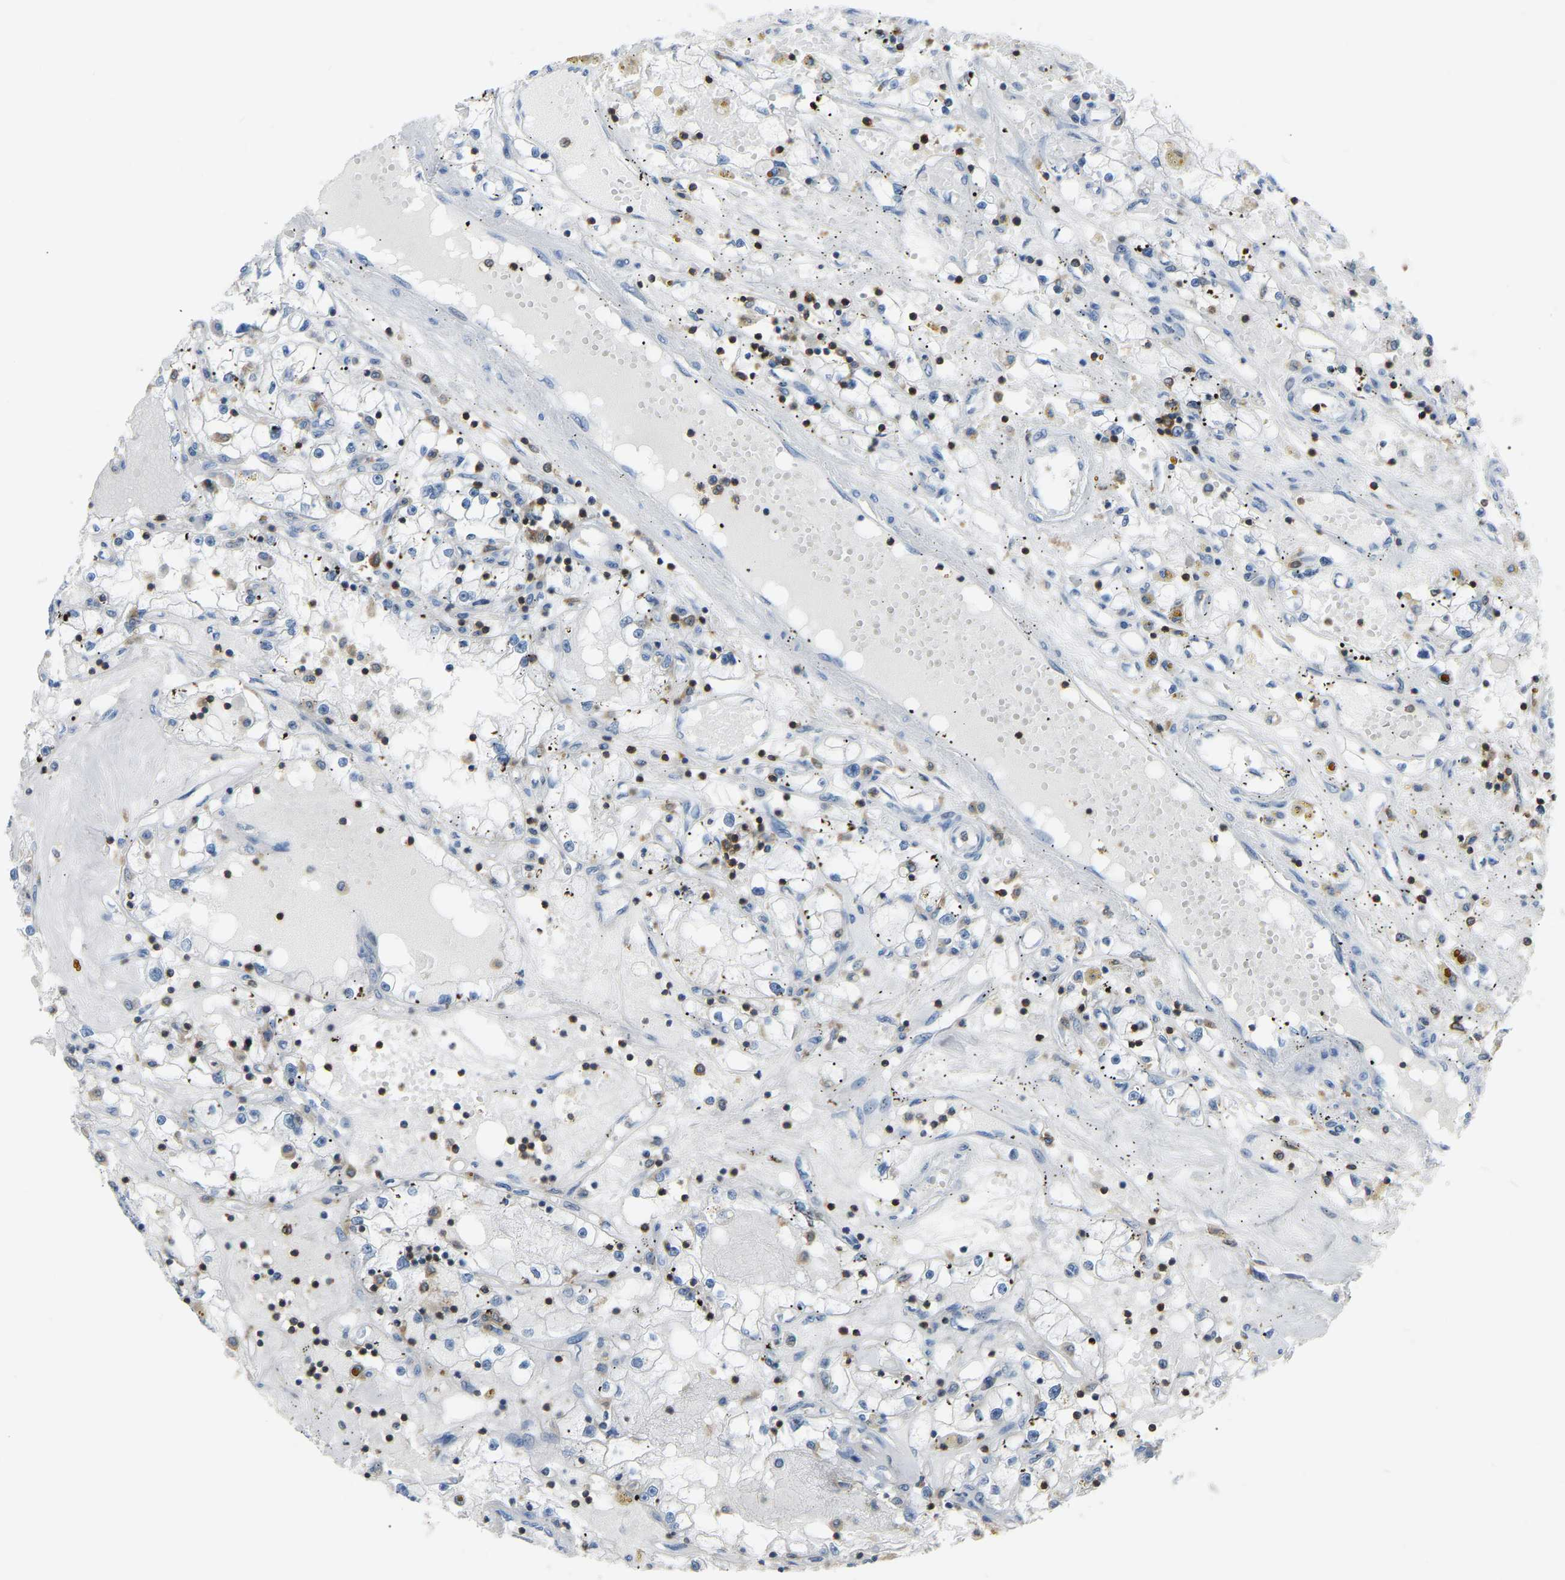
{"staining": {"intensity": "negative", "quantity": "none", "location": "none"}, "tissue": "renal cancer", "cell_type": "Tumor cells", "image_type": "cancer", "snomed": [{"axis": "morphology", "description": "Adenocarcinoma, NOS"}, {"axis": "topography", "description": "Kidney"}], "caption": "This is a histopathology image of IHC staining of adenocarcinoma (renal), which shows no staining in tumor cells.", "gene": "ARHGAP45", "patient": {"sex": "male", "age": 56}}